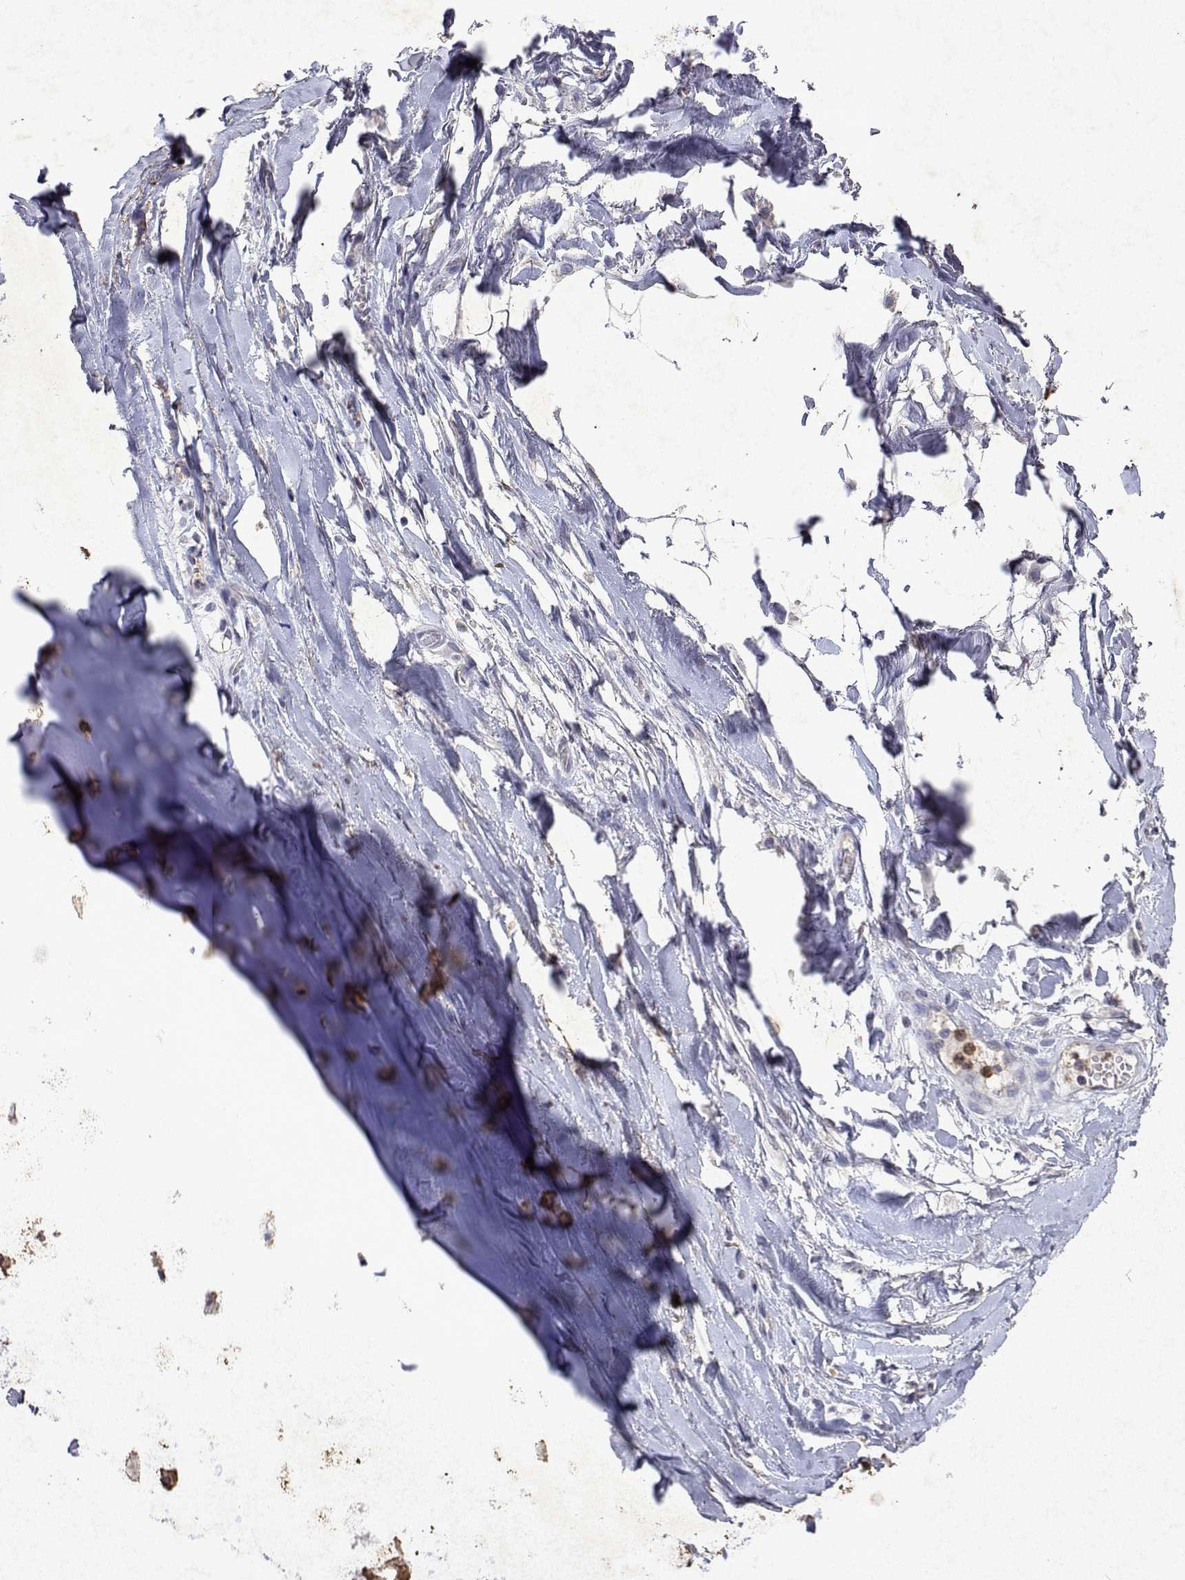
{"staining": {"intensity": "weak", "quantity": "<25%", "location": "cytoplasmic/membranous"}, "tissue": "adipose tissue", "cell_type": "Adipocytes", "image_type": "normal", "snomed": [{"axis": "morphology", "description": "Normal tissue, NOS"}, {"axis": "topography", "description": "Cartilage tissue"}, {"axis": "topography", "description": "Nasopharynx"}, {"axis": "topography", "description": "Thyroid gland"}], "caption": "This is a photomicrograph of IHC staining of normal adipose tissue, which shows no expression in adipocytes. The staining was performed using DAB (3,3'-diaminobenzidine) to visualize the protein expression in brown, while the nuclei were stained in blue with hematoxylin (Magnification: 20x).", "gene": "DUSP28", "patient": {"sex": "male", "age": 63}}